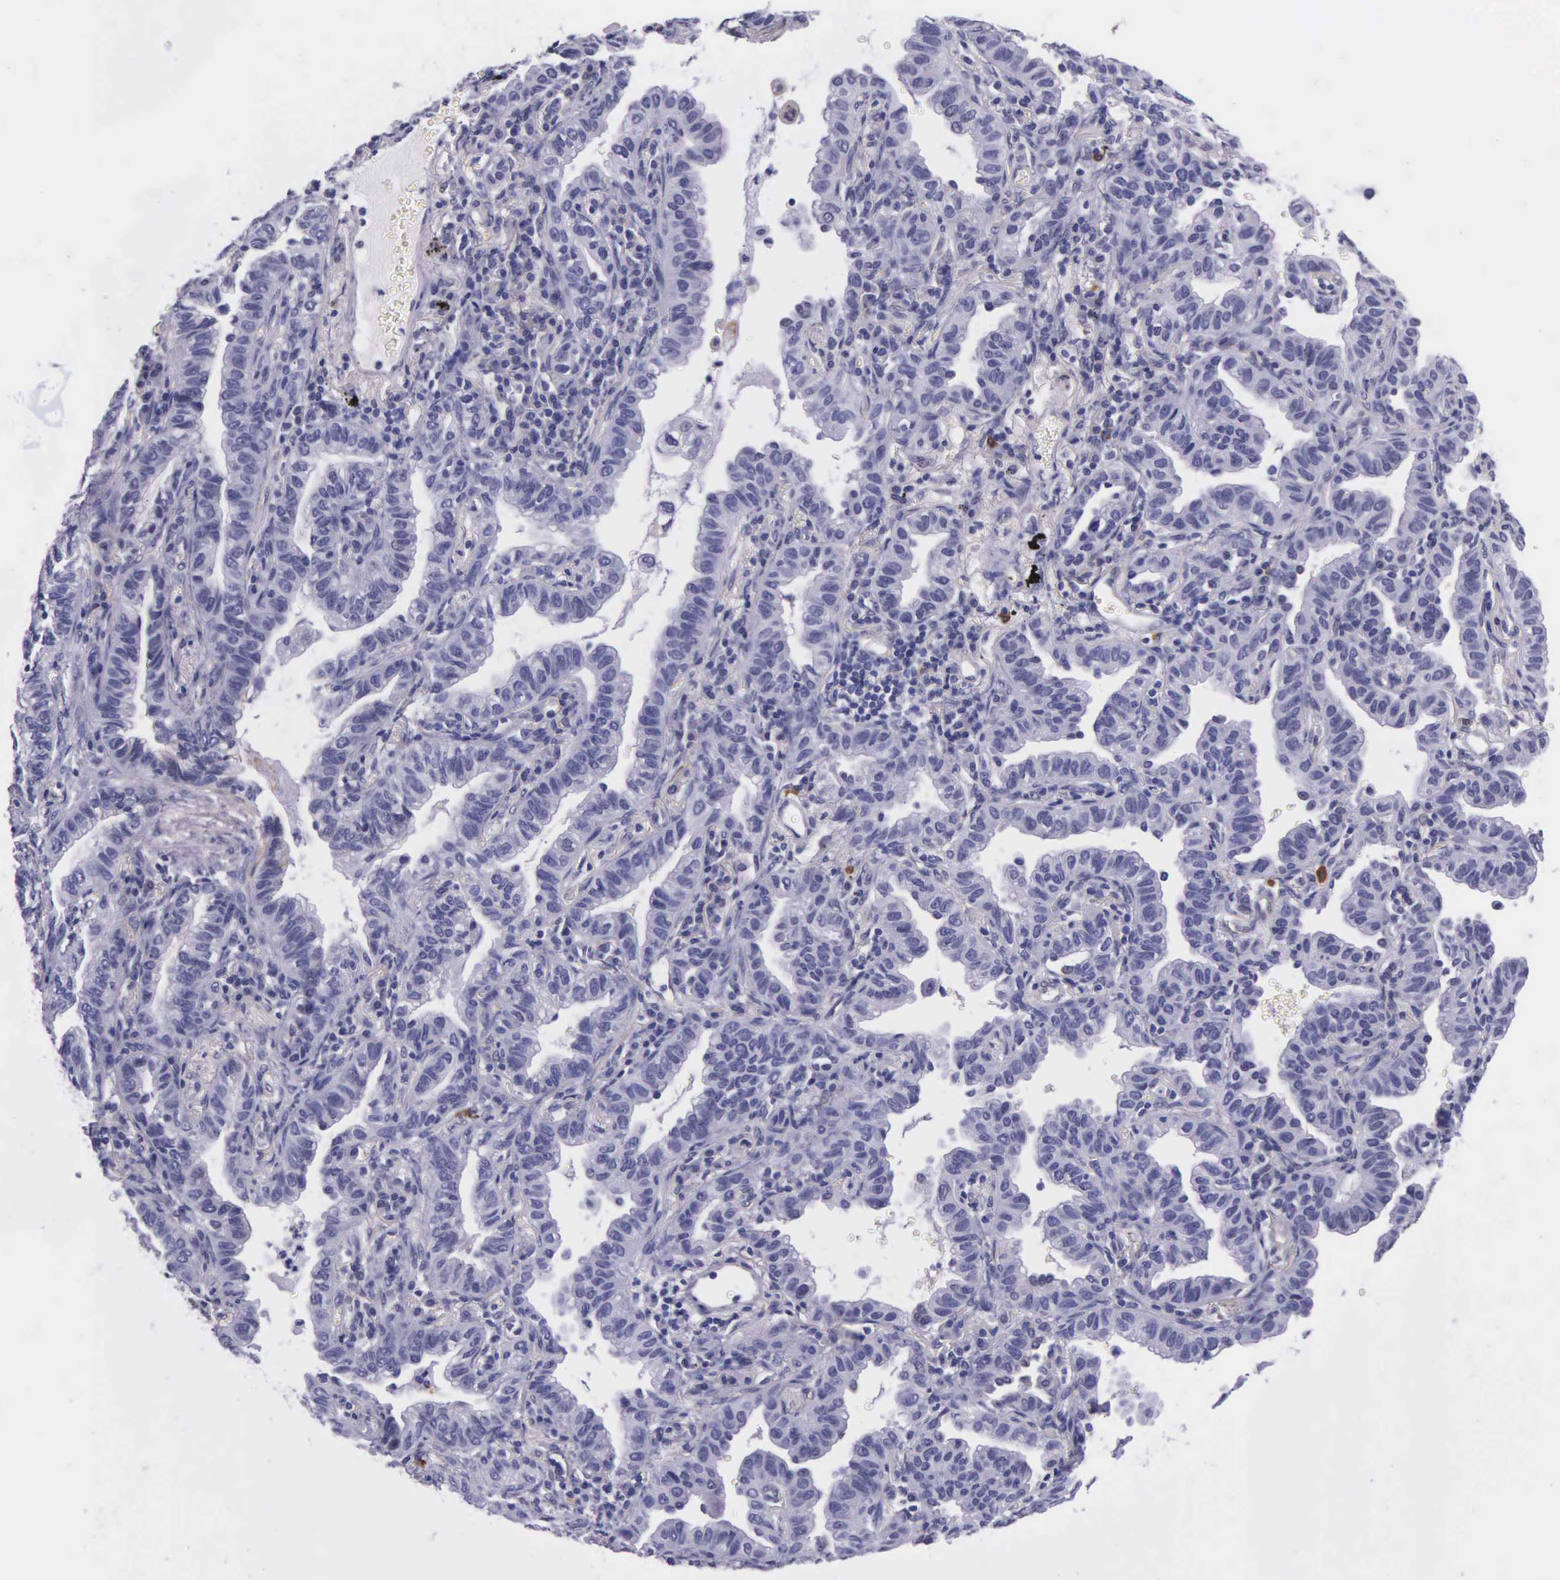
{"staining": {"intensity": "negative", "quantity": "none", "location": "none"}, "tissue": "lung cancer", "cell_type": "Tumor cells", "image_type": "cancer", "snomed": [{"axis": "morphology", "description": "Adenocarcinoma, NOS"}, {"axis": "topography", "description": "Lung"}], "caption": "Lung adenocarcinoma was stained to show a protein in brown. There is no significant positivity in tumor cells.", "gene": "AHNAK2", "patient": {"sex": "female", "age": 50}}